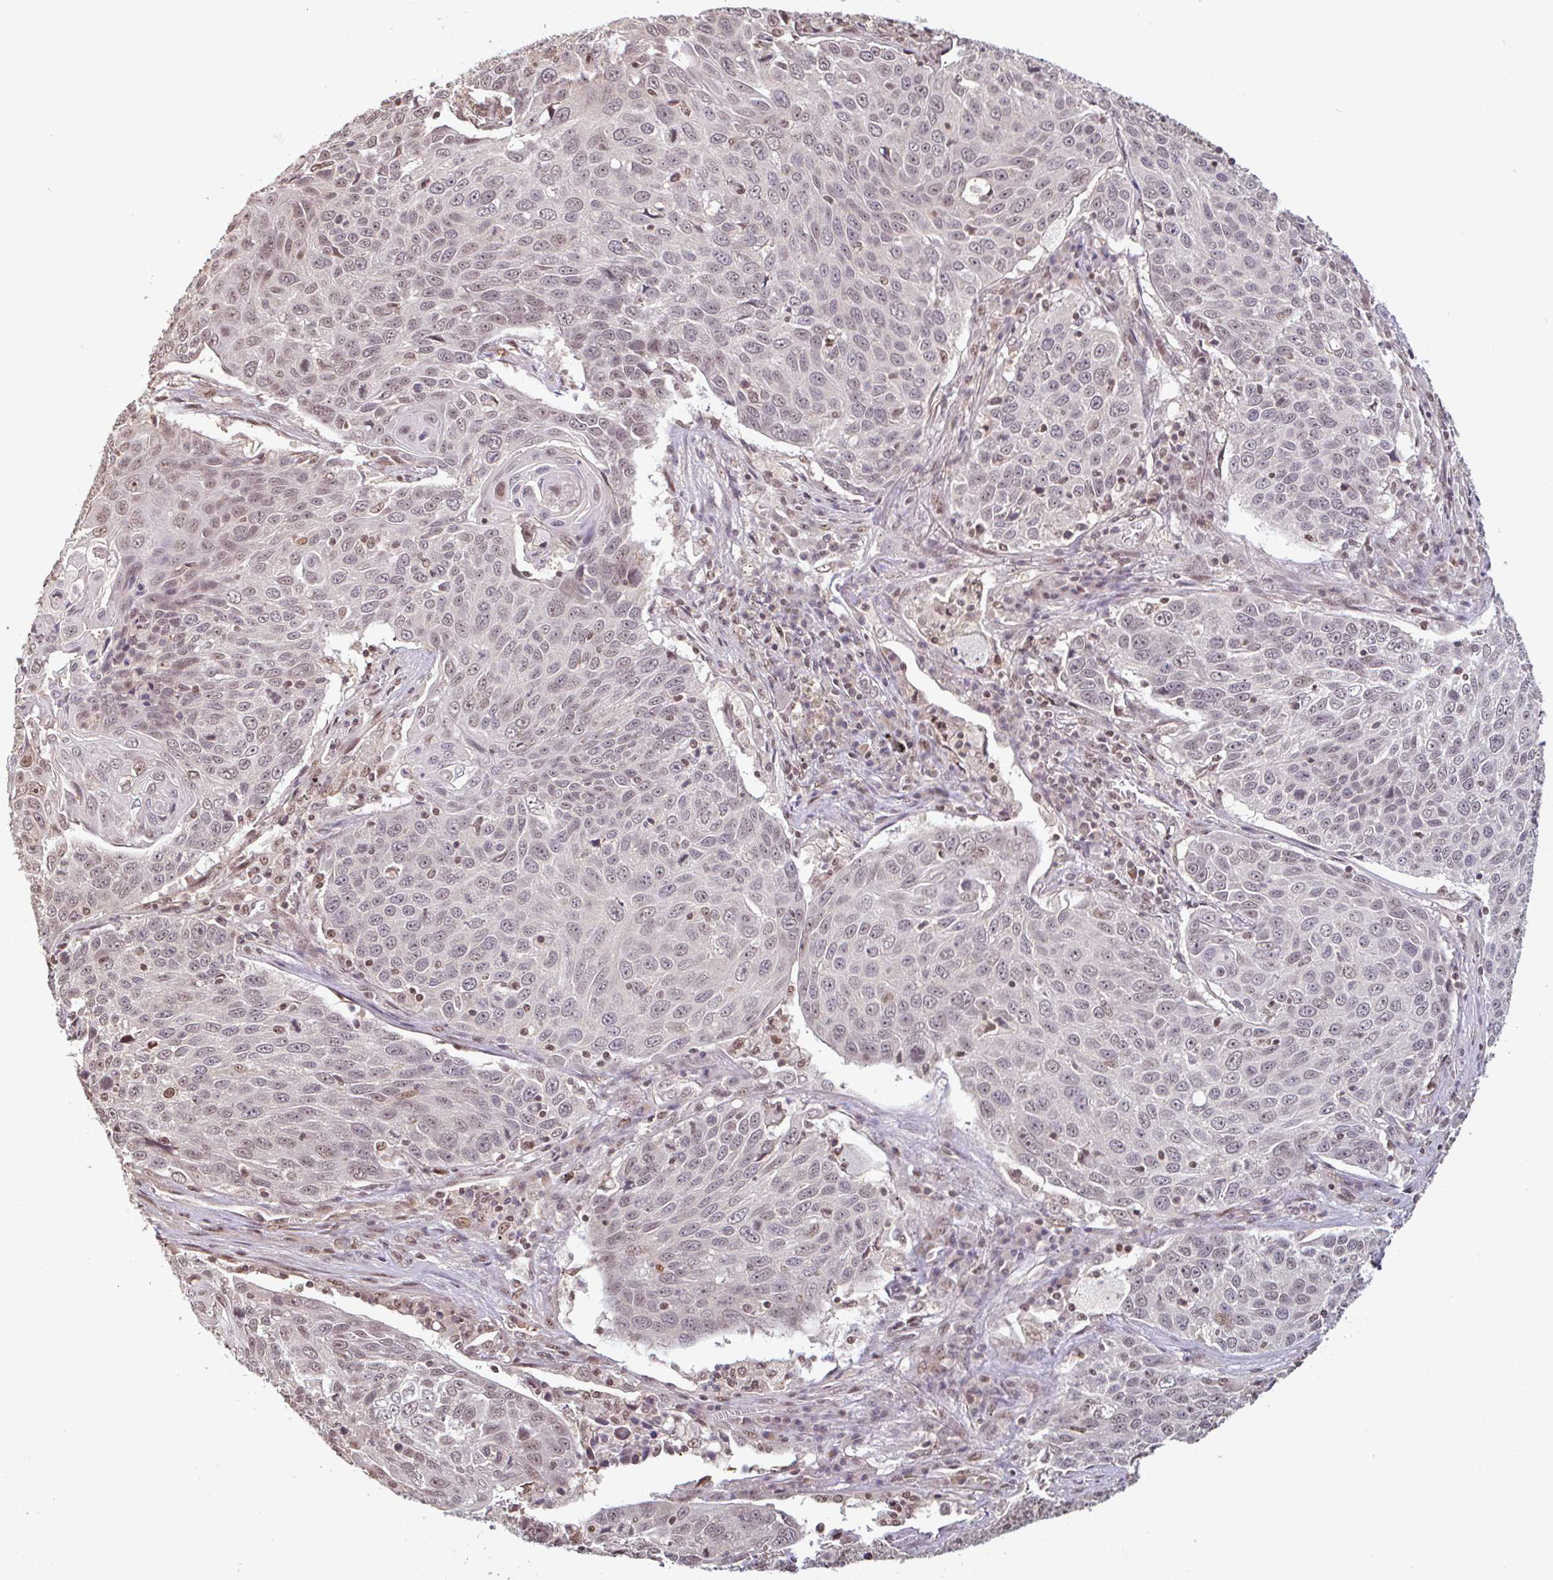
{"staining": {"intensity": "weak", "quantity": "25%-75%", "location": "nuclear"}, "tissue": "lung cancer", "cell_type": "Tumor cells", "image_type": "cancer", "snomed": [{"axis": "morphology", "description": "Squamous cell carcinoma, NOS"}, {"axis": "topography", "description": "Lung"}], "caption": "Lung cancer (squamous cell carcinoma) tissue displays weak nuclear expression in approximately 25%-75% of tumor cells, visualized by immunohistochemistry. Immunohistochemistry stains the protein of interest in brown and the nuclei are stained blue.", "gene": "DR1", "patient": {"sex": "male", "age": 78}}